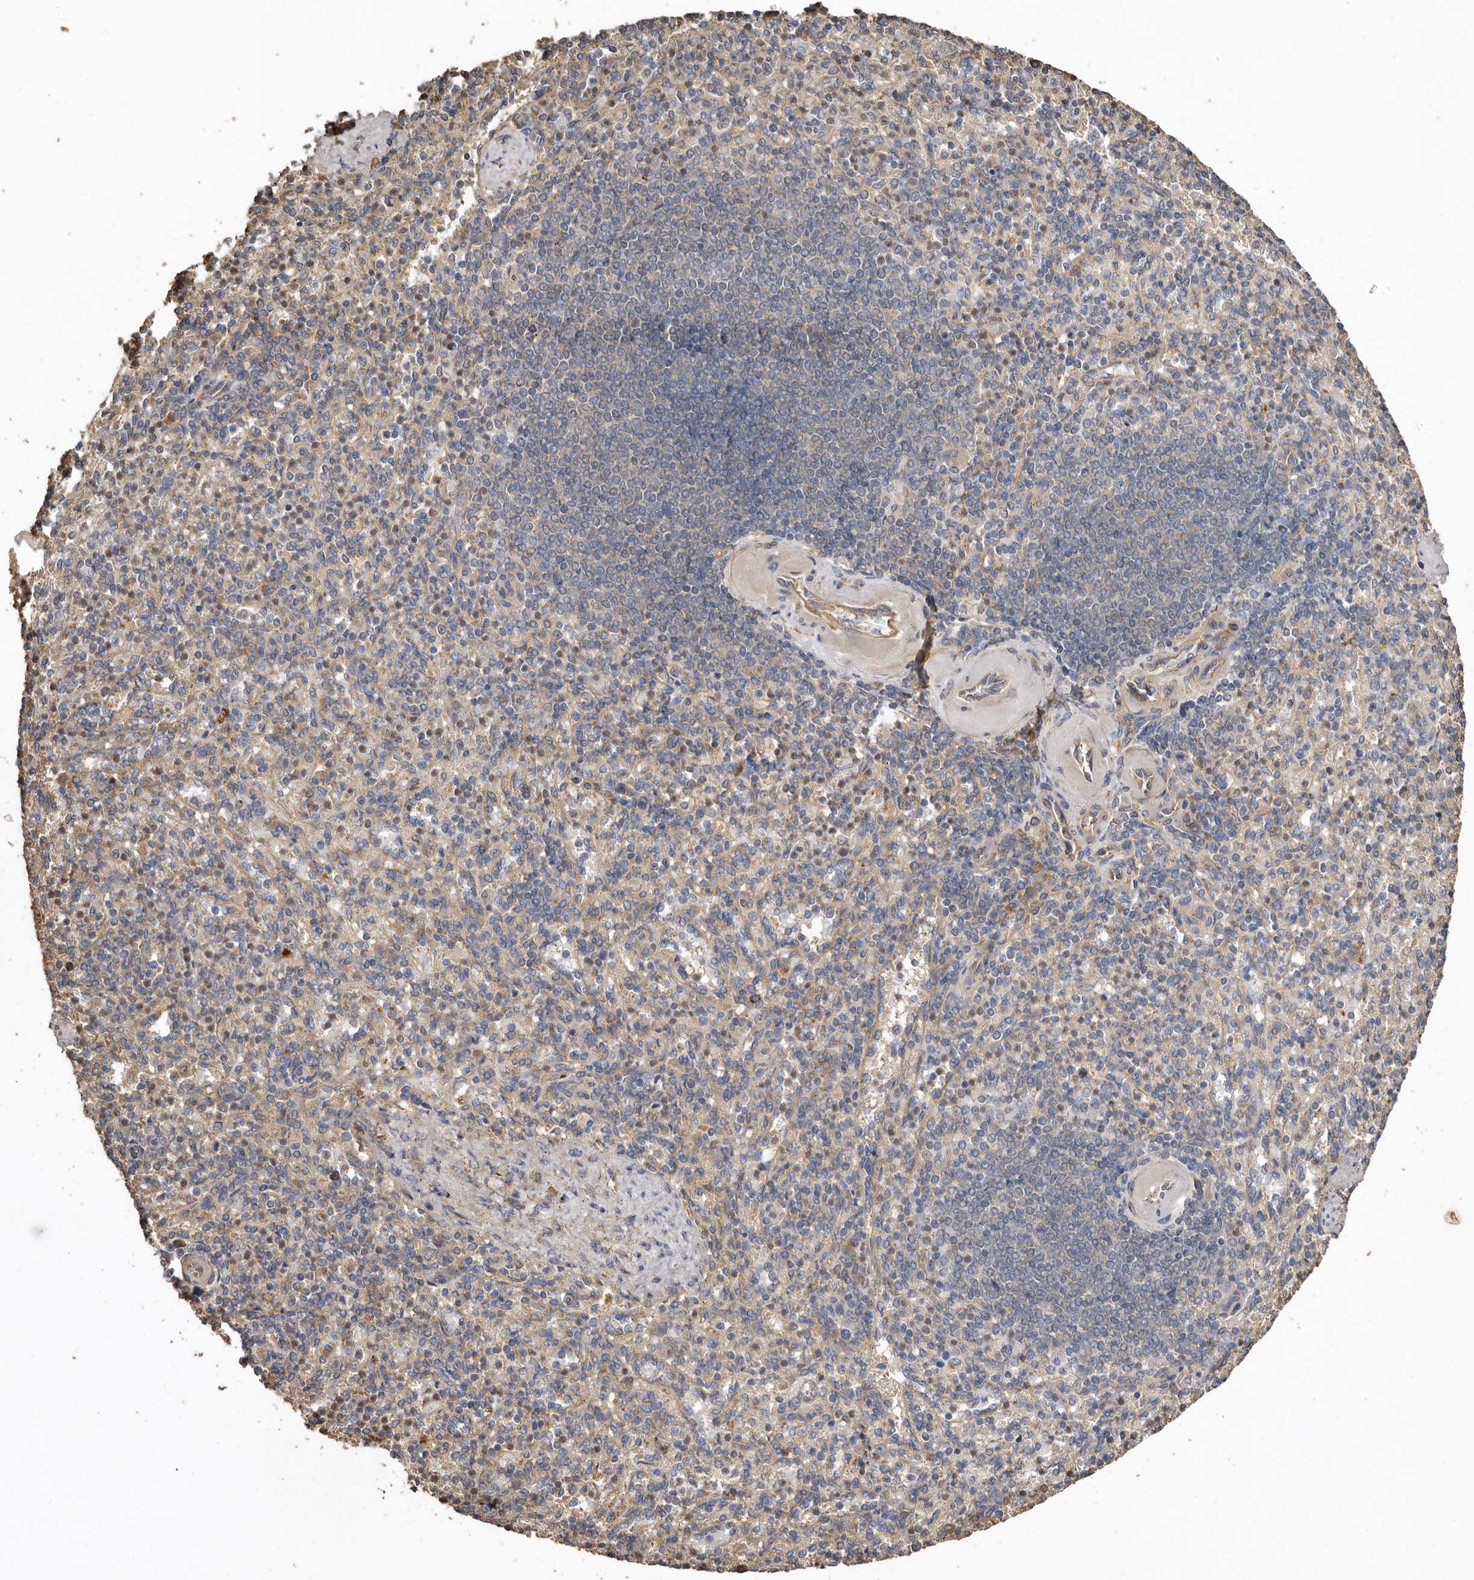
{"staining": {"intensity": "weak", "quantity": "25%-75%", "location": "cytoplasmic/membranous"}, "tissue": "spleen", "cell_type": "Cells in red pulp", "image_type": "normal", "snomed": [{"axis": "morphology", "description": "Normal tissue, NOS"}, {"axis": "topography", "description": "Spleen"}], "caption": "The photomicrograph displays a brown stain indicating the presence of a protein in the cytoplasmic/membranous of cells in red pulp in spleen. The staining is performed using DAB (3,3'-diaminobenzidine) brown chromogen to label protein expression. The nuclei are counter-stained blue using hematoxylin.", "gene": "FLCN", "patient": {"sex": "female", "age": 74}}